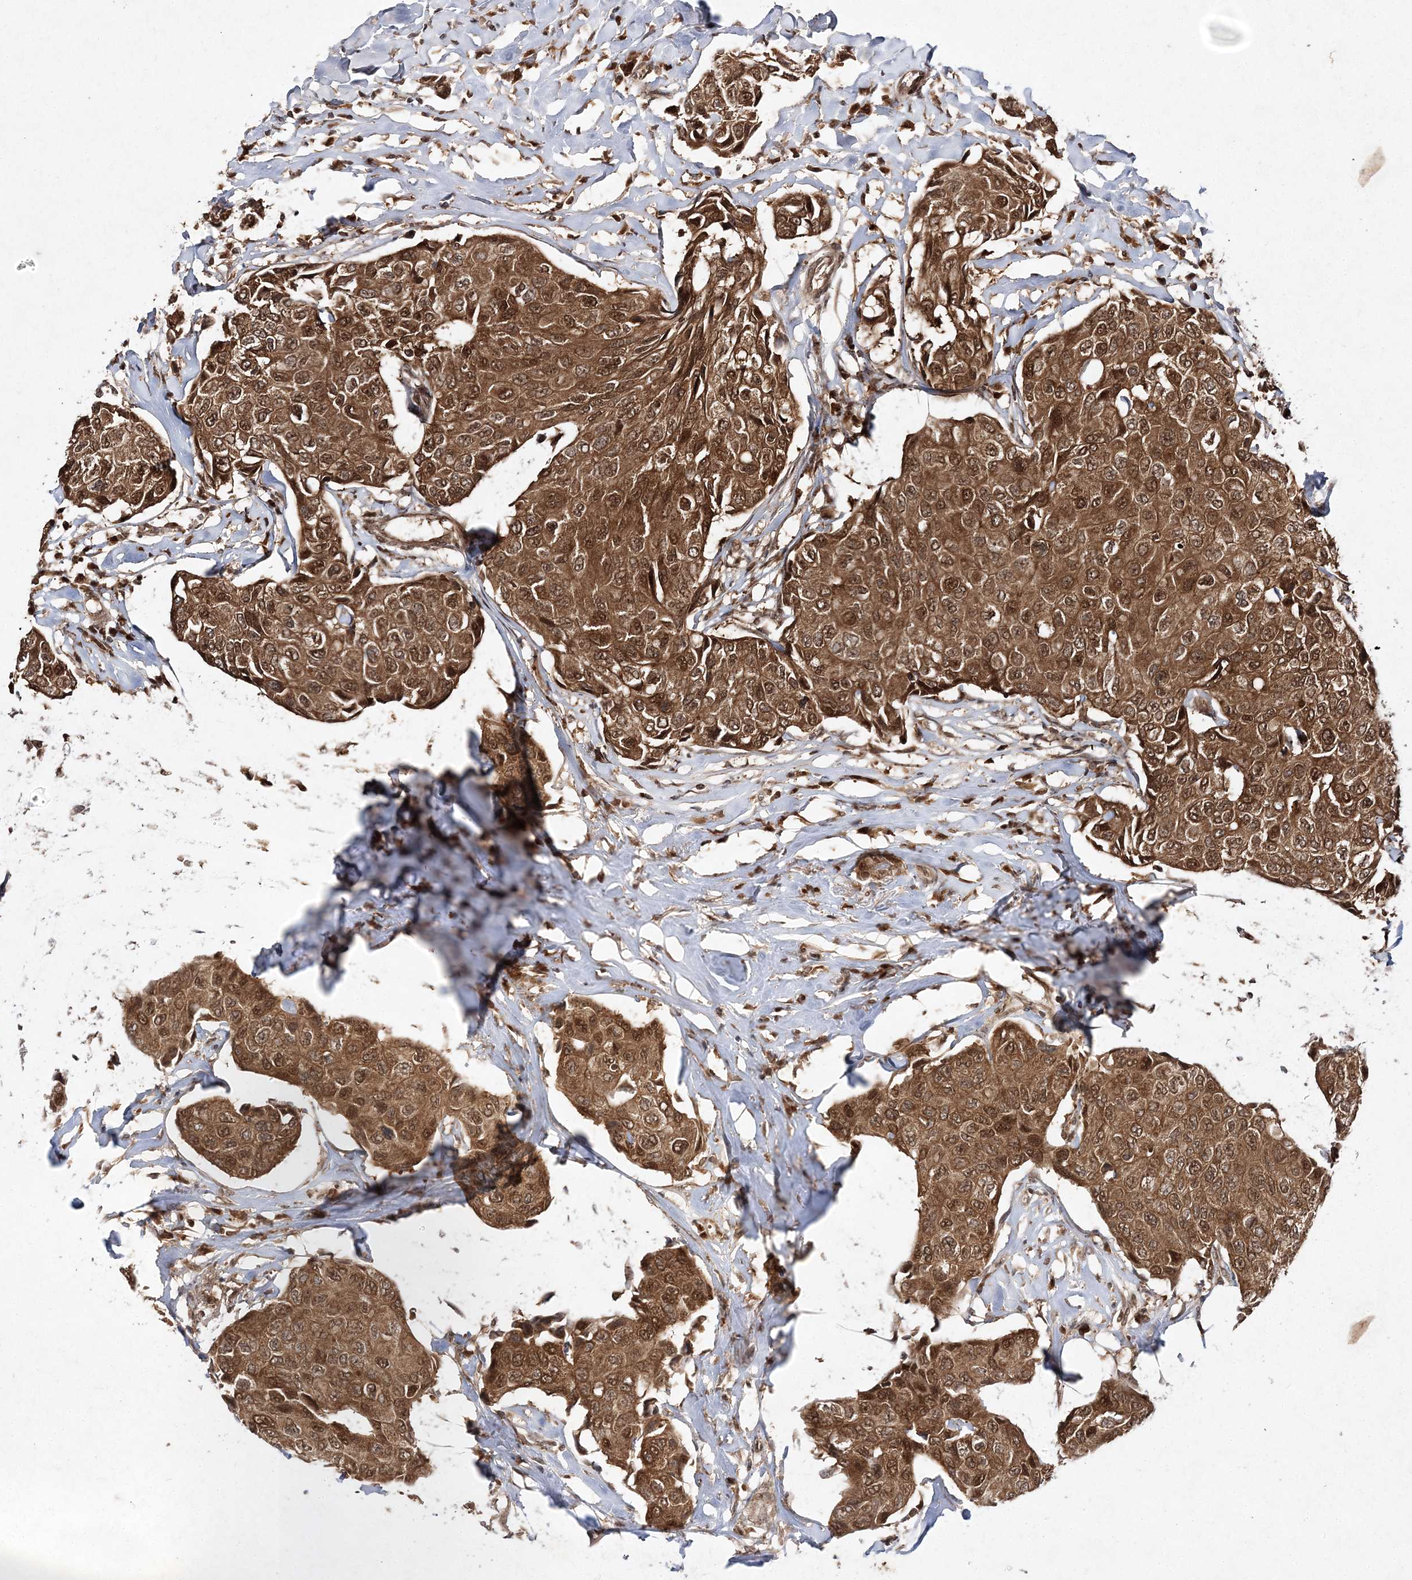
{"staining": {"intensity": "moderate", "quantity": ">75%", "location": "cytoplasmic/membranous,nuclear"}, "tissue": "breast cancer", "cell_type": "Tumor cells", "image_type": "cancer", "snomed": [{"axis": "morphology", "description": "Duct carcinoma"}, {"axis": "topography", "description": "Breast"}], "caption": "IHC (DAB) staining of human breast cancer (intraductal carcinoma) exhibits moderate cytoplasmic/membranous and nuclear protein positivity in approximately >75% of tumor cells.", "gene": "NIF3L1", "patient": {"sex": "female", "age": 80}}